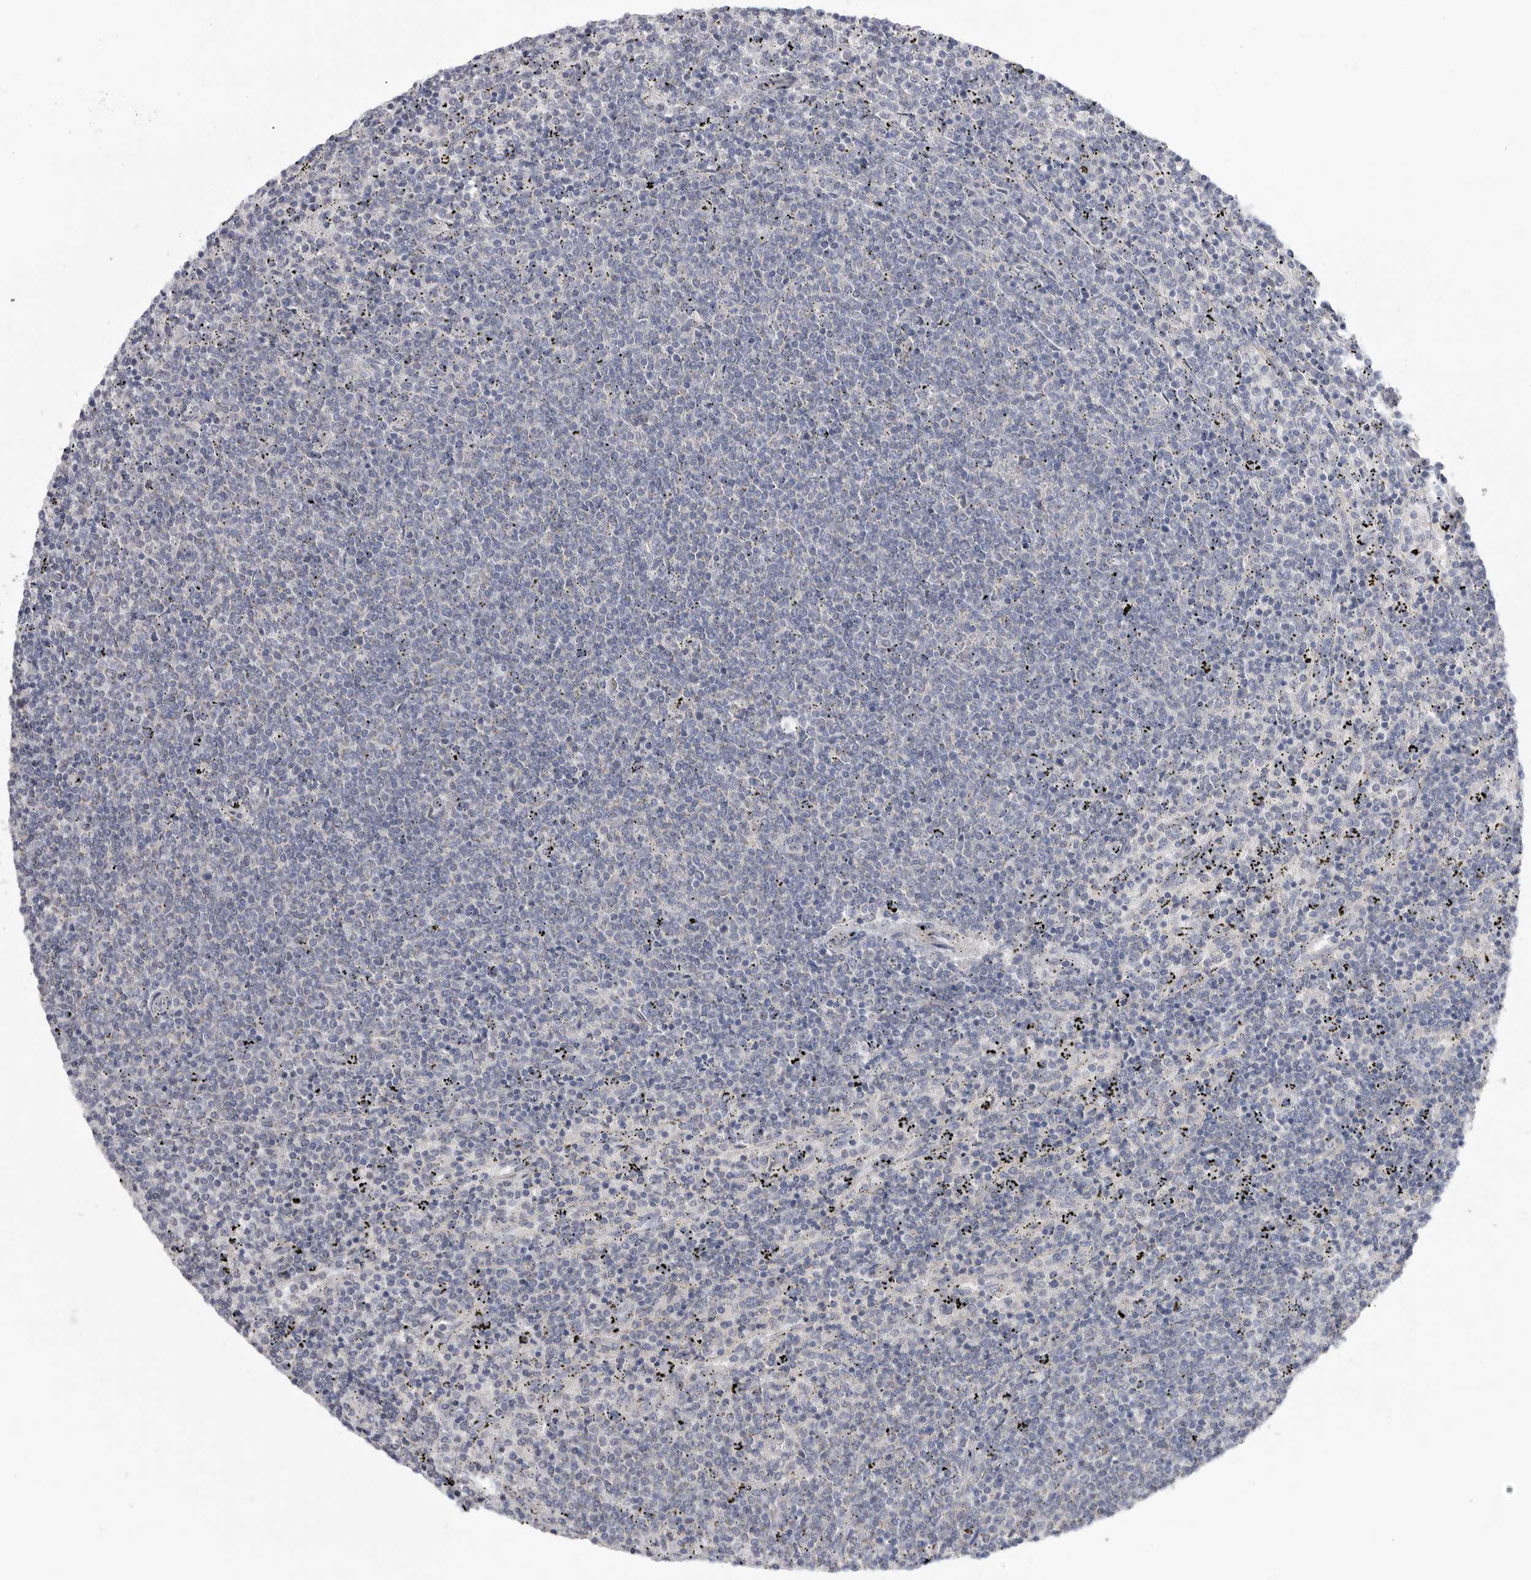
{"staining": {"intensity": "negative", "quantity": "none", "location": "none"}, "tissue": "lymphoma", "cell_type": "Tumor cells", "image_type": "cancer", "snomed": [{"axis": "morphology", "description": "Malignant lymphoma, non-Hodgkin's type, Low grade"}, {"axis": "topography", "description": "Spleen"}], "caption": "The image exhibits no significant positivity in tumor cells of low-grade malignant lymphoma, non-Hodgkin's type.", "gene": "MTFR1L", "patient": {"sex": "female", "age": 50}}